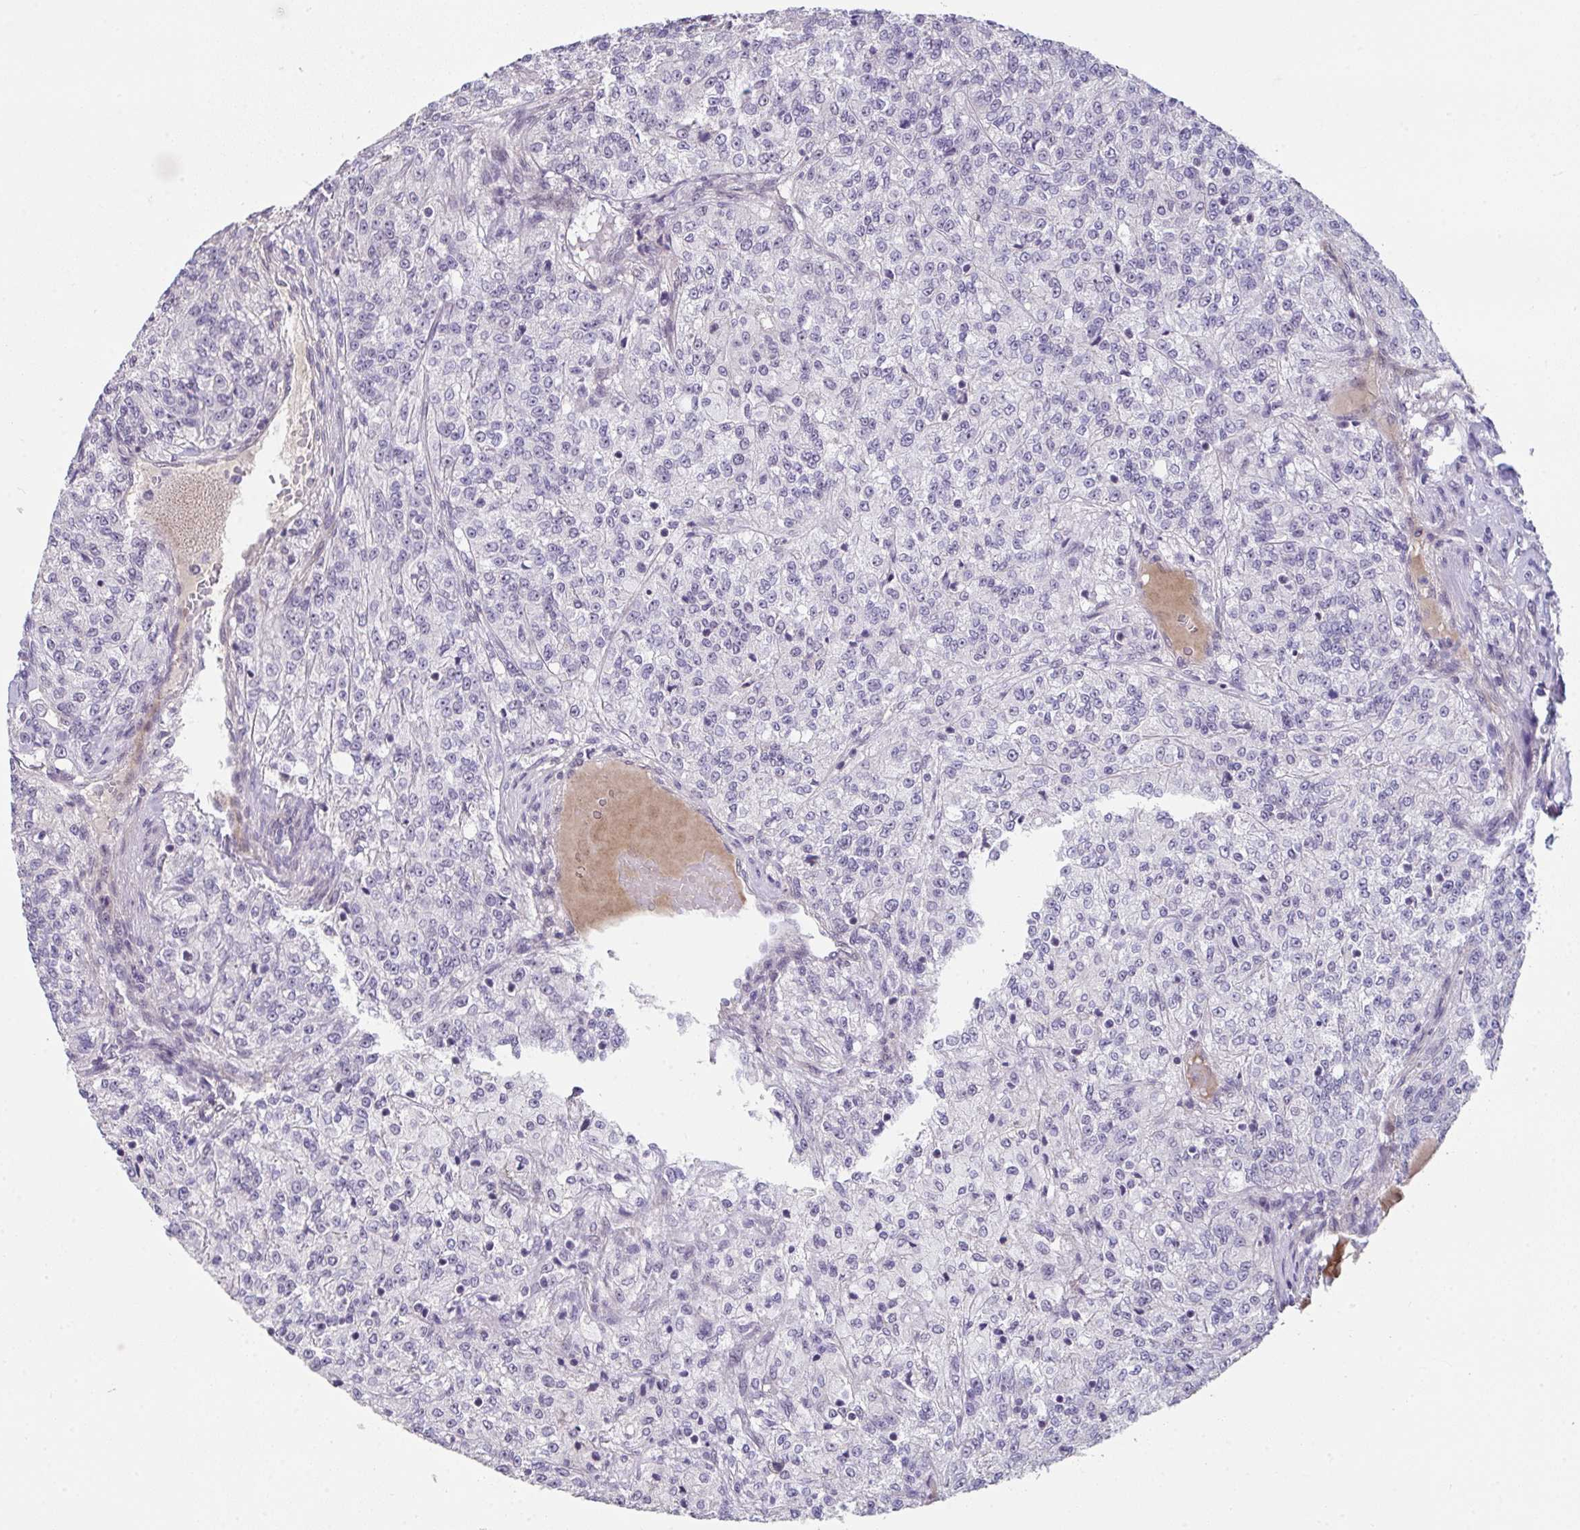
{"staining": {"intensity": "negative", "quantity": "none", "location": "none"}, "tissue": "renal cancer", "cell_type": "Tumor cells", "image_type": "cancer", "snomed": [{"axis": "morphology", "description": "Adenocarcinoma, NOS"}, {"axis": "topography", "description": "Kidney"}], "caption": "Renal adenocarcinoma was stained to show a protein in brown. There is no significant expression in tumor cells.", "gene": "RBBP6", "patient": {"sex": "female", "age": 63}}